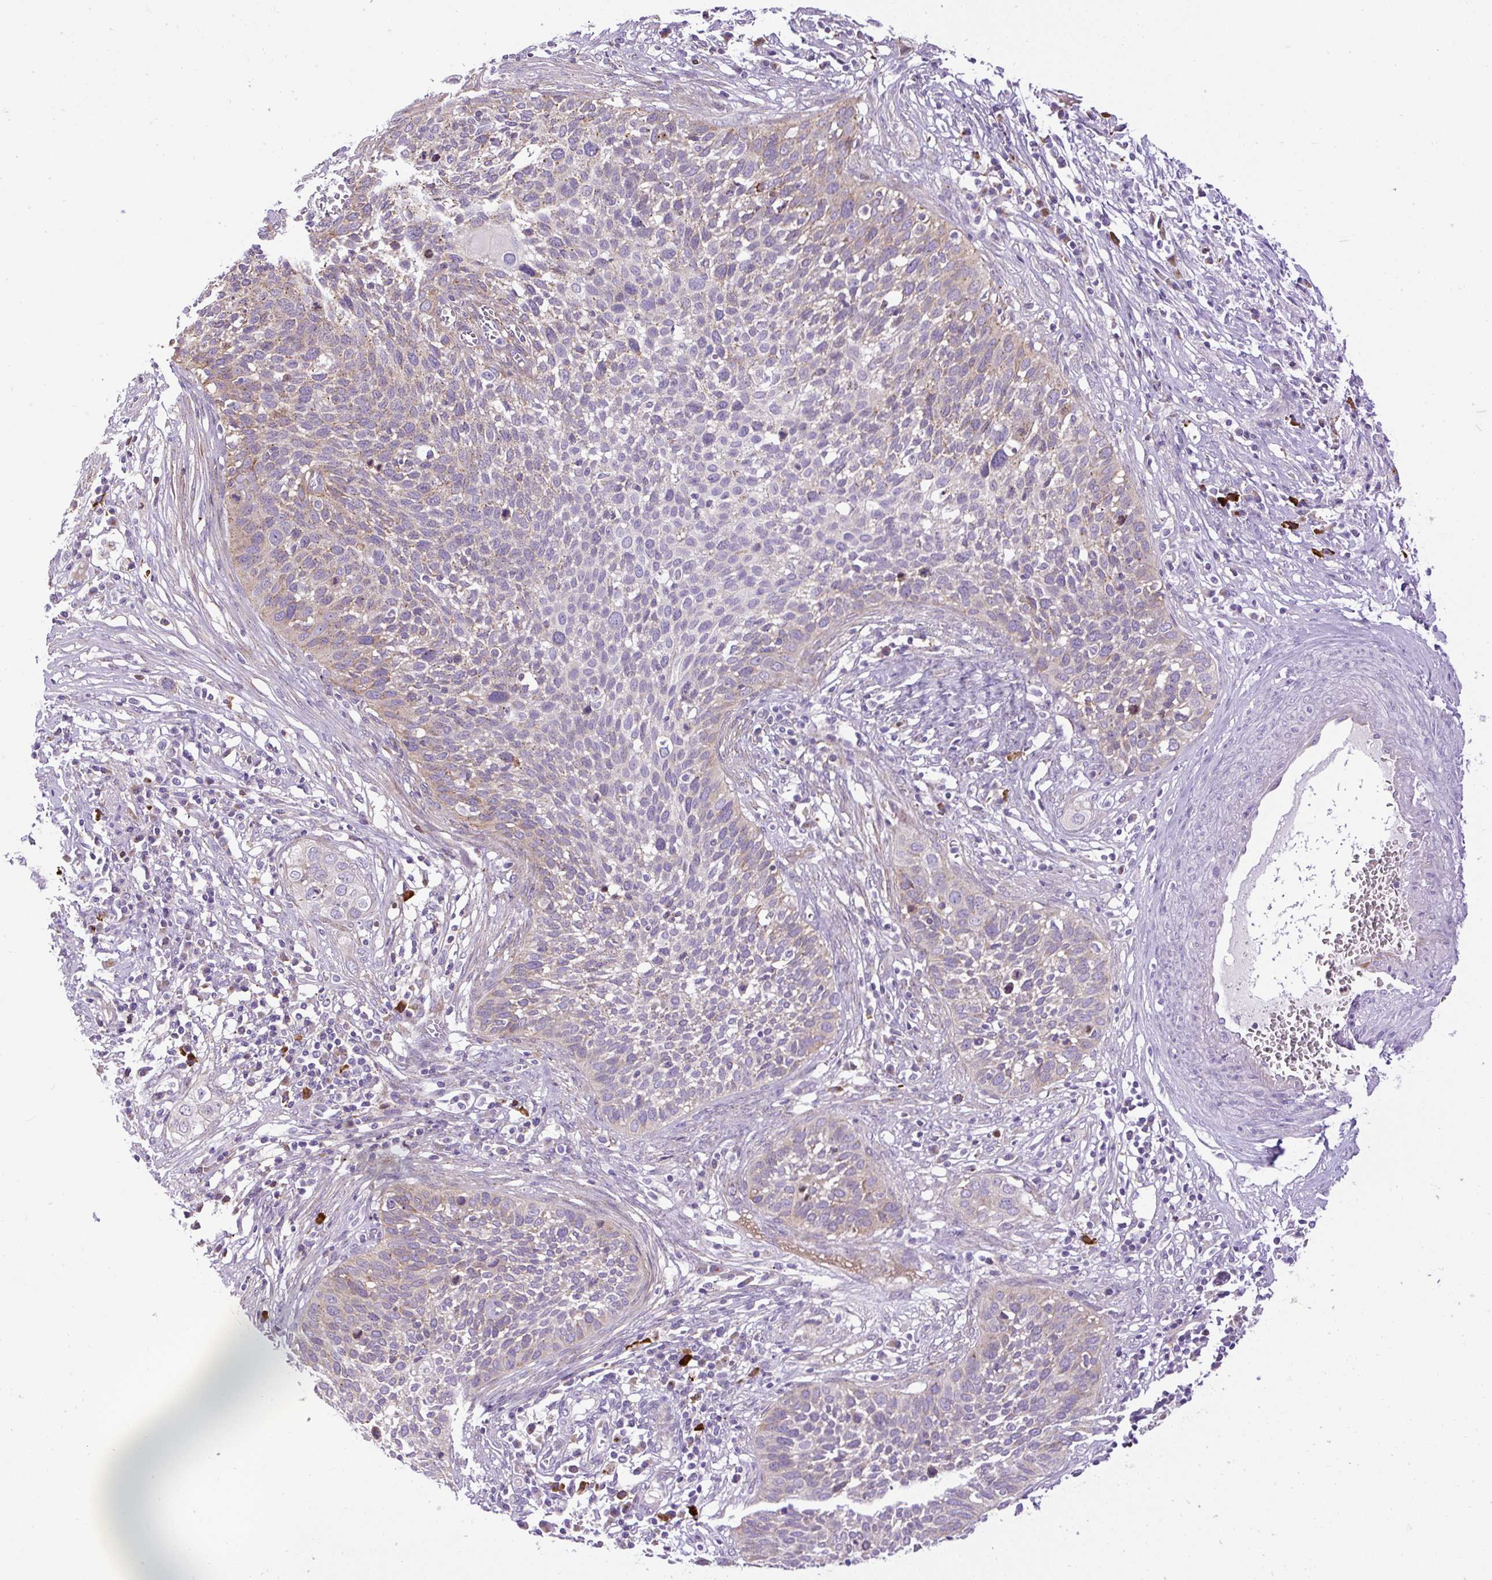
{"staining": {"intensity": "weak", "quantity": "<25%", "location": "cytoplasmic/membranous"}, "tissue": "cervical cancer", "cell_type": "Tumor cells", "image_type": "cancer", "snomed": [{"axis": "morphology", "description": "Squamous cell carcinoma, NOS"}, {"axis": "topography", "description": "Cervix"}], "caption": "Immunohistochemical staining of squamous cell carcinoma (cervical) reveals no significant positivity in tumor cells.", "gene": "CFAP47", "patient": {"sex": "female", "age": 34}}